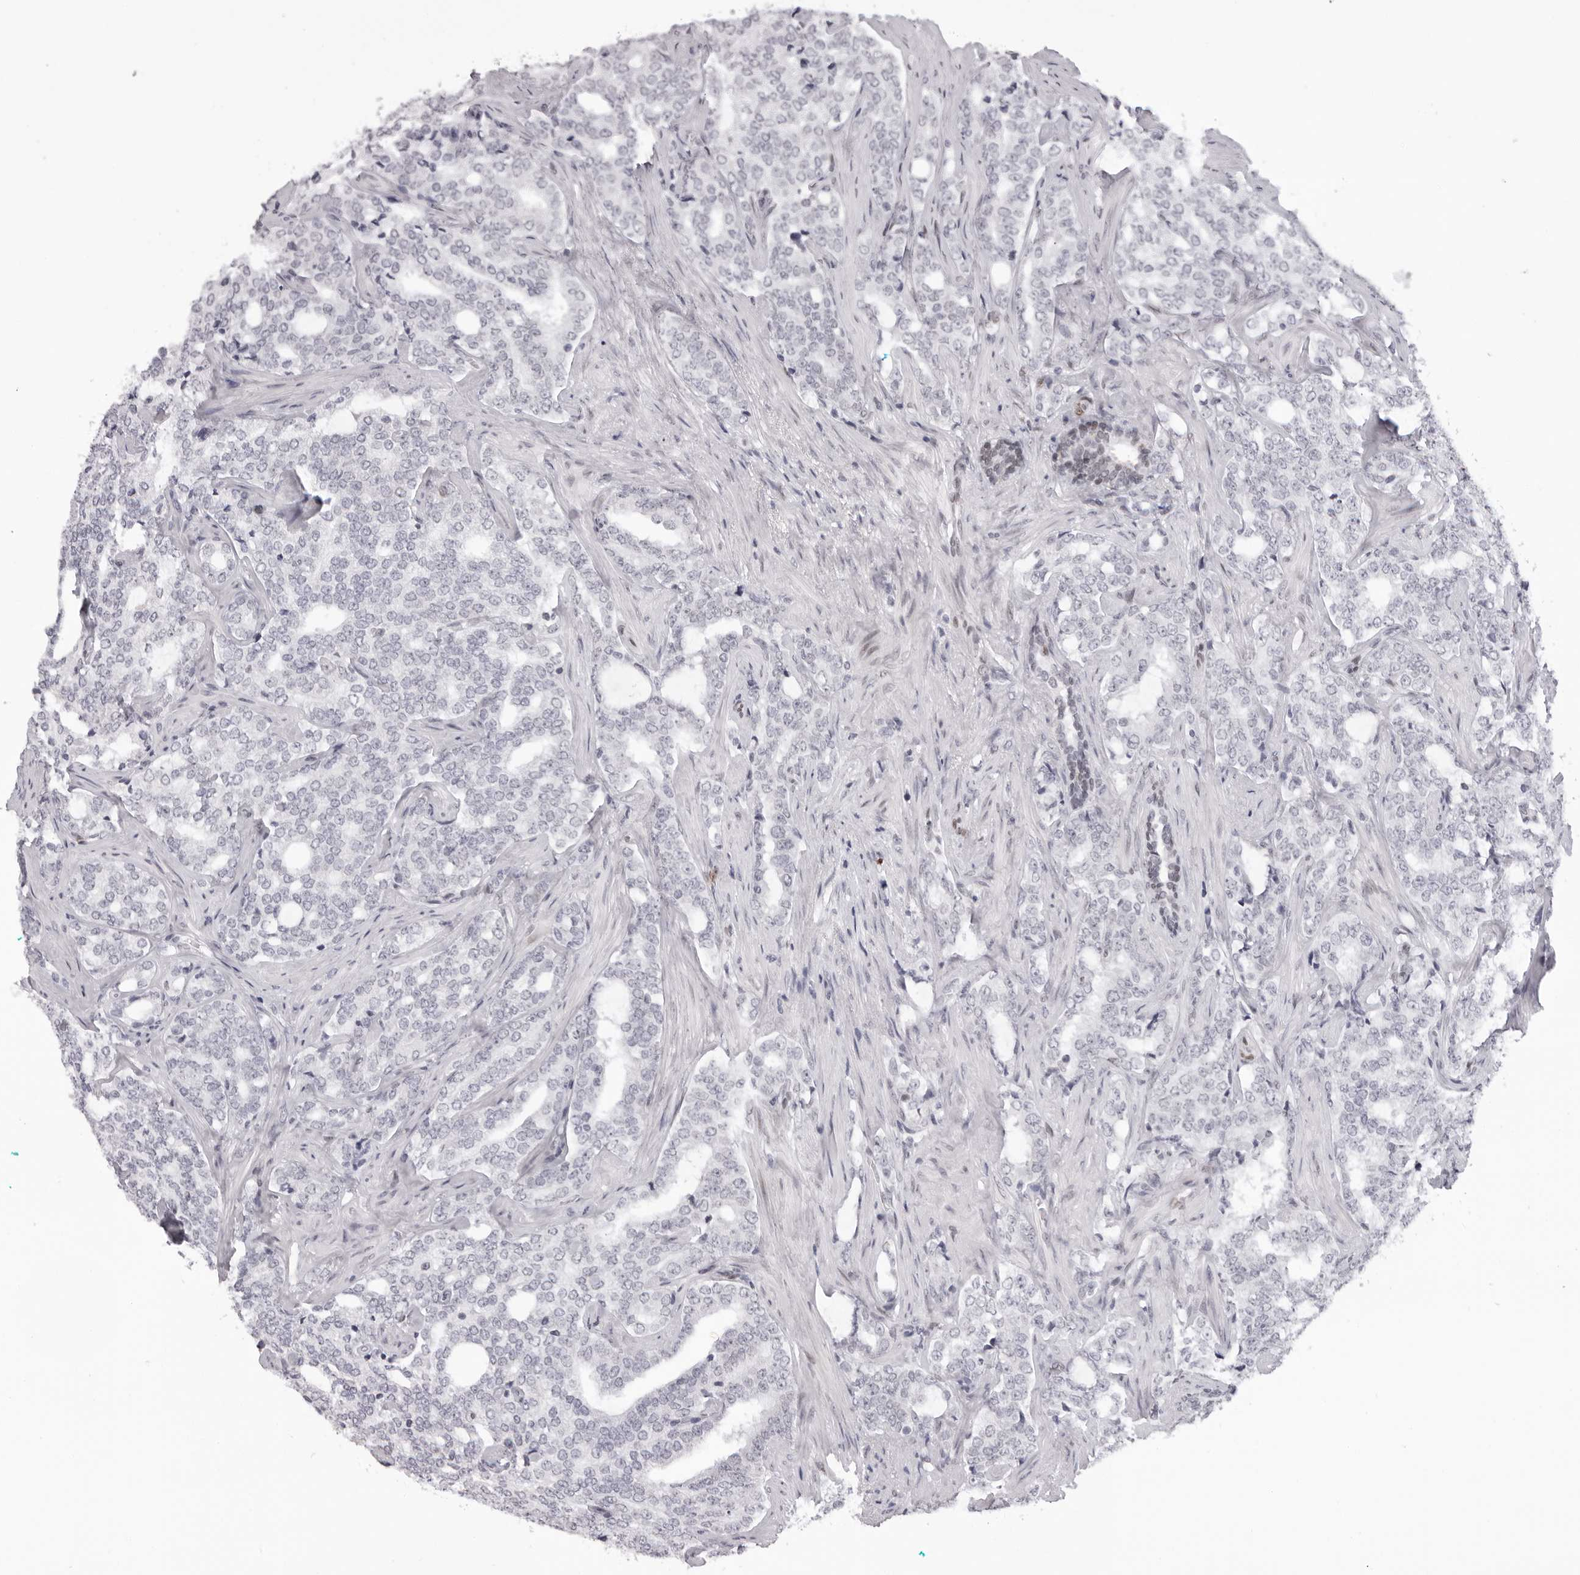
{"staining": {"intensity": "negative", "quantity": "none", "location": "none"}, "tissue": "prostate cancer", "cell_type": "Tumor cells", "image_type": "cancer", "snomed": [{"axis": "morphology", "description": "Adenocarcinoma, High grade"}, {"axis": "topography", "description": "Prostate"}], "caption": "Tumor cells are negative for brown protein staining in prostate cancer. The staining was performed using DAB (3,3'-diaminobenzidine) to visualize the protein expression in brown, while the nuclei were stained in blue with hematoxylin (Magnification: 20x).", "gene": "MAFK", "patient": {"sex": "male", "age": 64}}